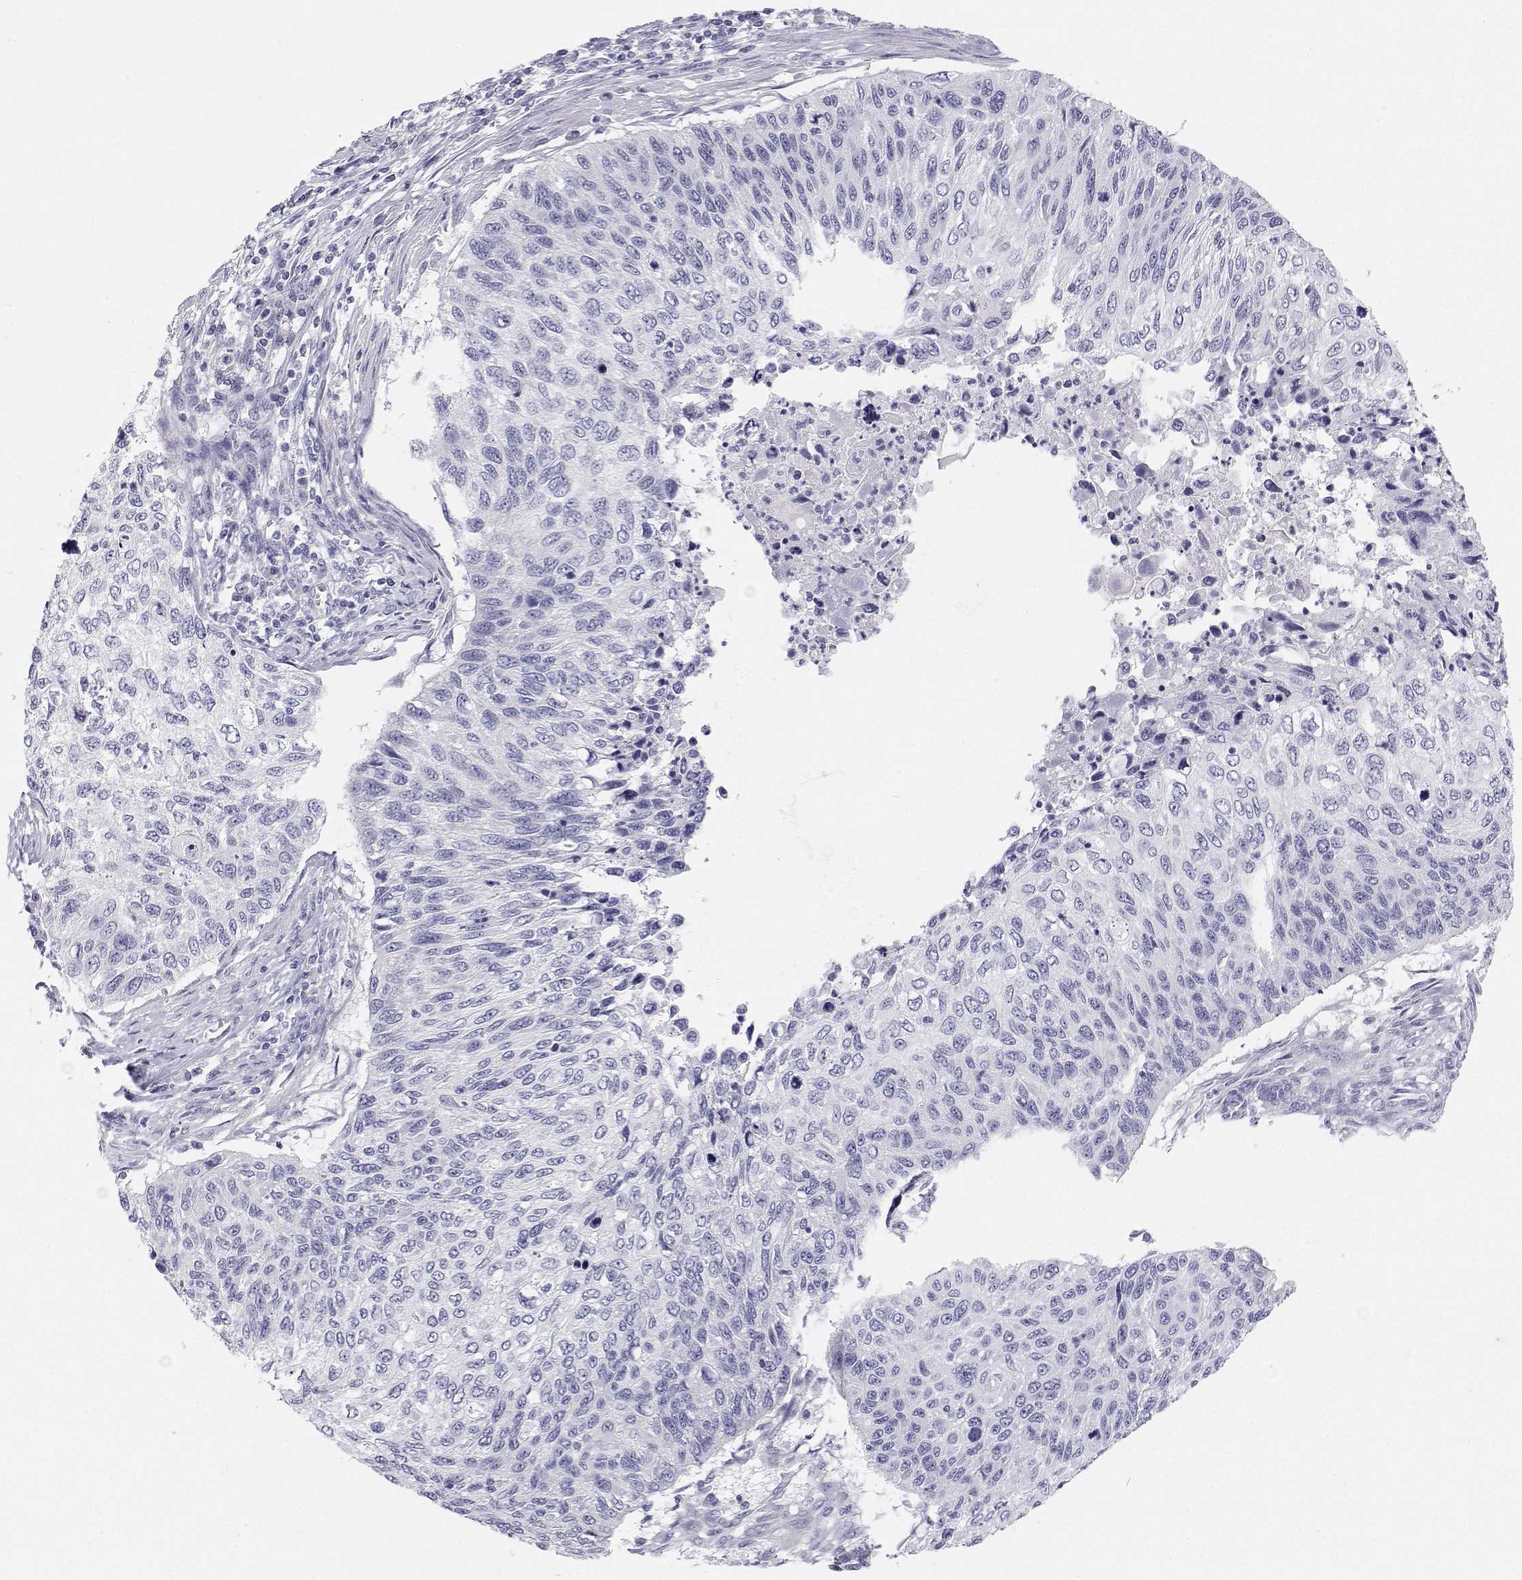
{"staining": {"intensity": "negative", "quantity": "none", "location": "none"}, "tissue": "cervical cancer", "cell_type": "Tumor cells", "image_type": "cancer", "snomed": [{"axis": "morphology", "description": "Squamous cell carcinoma, NOS"}, {"axis": "topography", "description": "Cervix"}], "caption": "An immunohistochemistry (IHC) photomicrograph of cervical squamous cell carcinoma is shown. There is no staining in tumor cells of cervical squamous cell carcinoma.", "gene": "BHMT", "patient": {"sex": "female", "age": 70}}